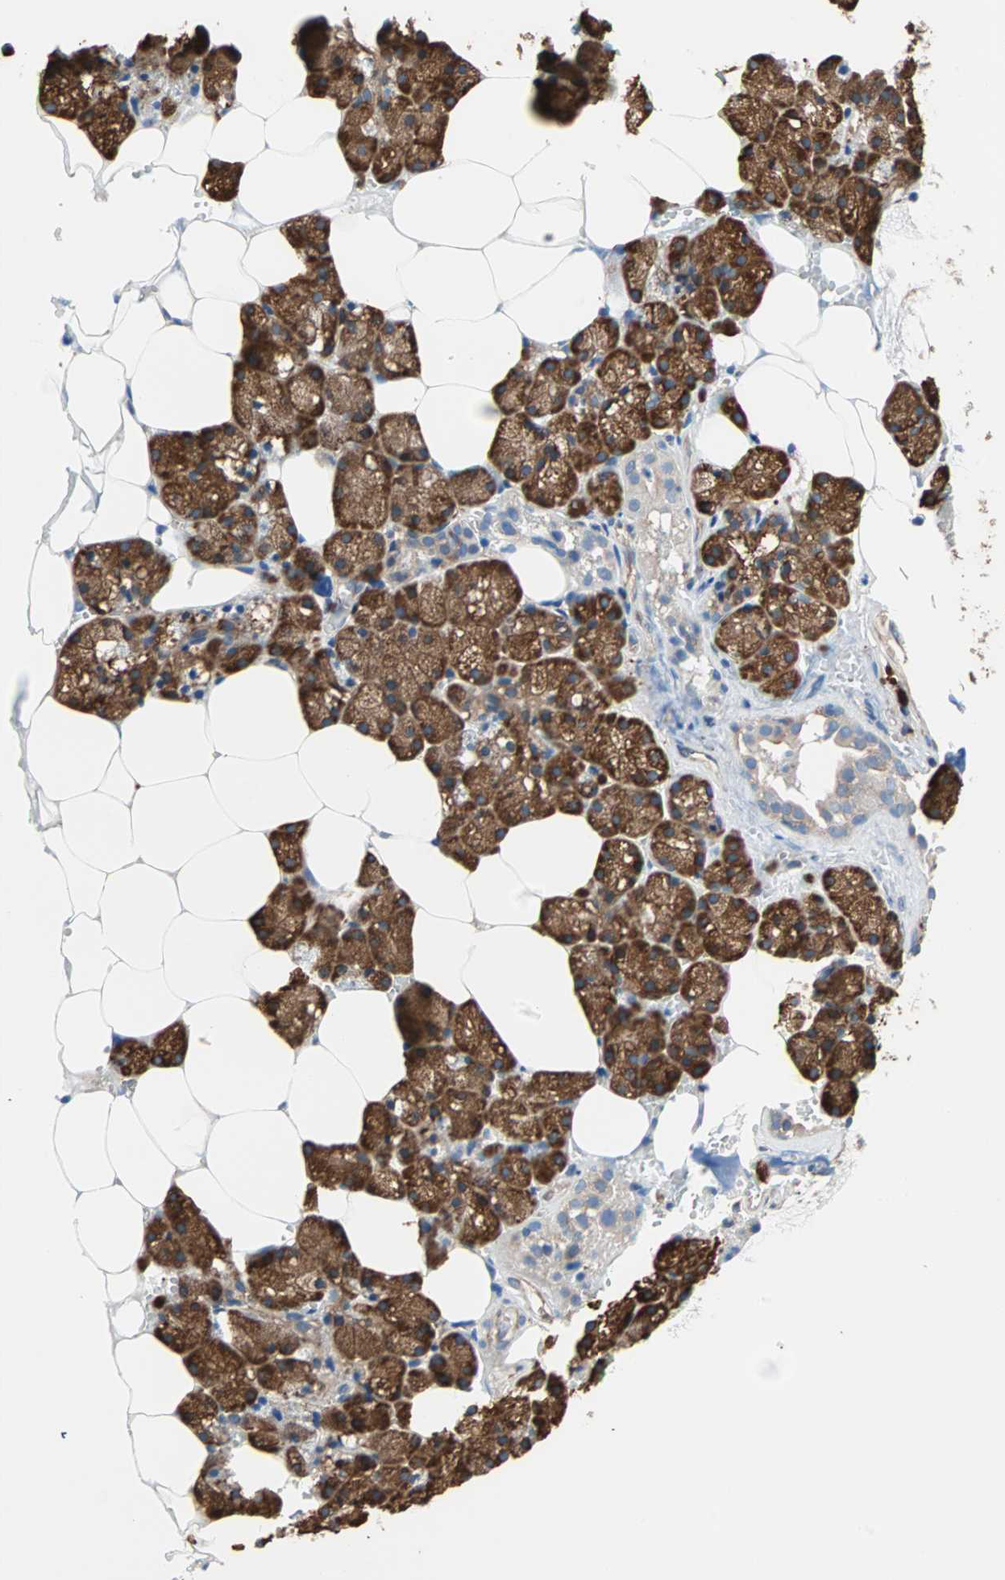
{"staining": {"intensity": "strong", "quantity": "25%-75%", "location": "cytoplasmic/membranous"}, "tissue": "salivary gland", "cell_type": "Glandular cells", "image_type": "normal", "snomed": [{"axis": "morphology", "description": "Normal tissue, NOS"}, {"axis": "topography", "description": "Salivary gland"}], "caption": "An immunohistochemistry (IHC) histopathology image of unremarkable tissue is shown. Protein staining in brown highlights strong cytoplasmic/membranous positivity in salivary gland within glandular cells.", "gene": "EEF2", "patient": {"sex": "male", "age": 62}}